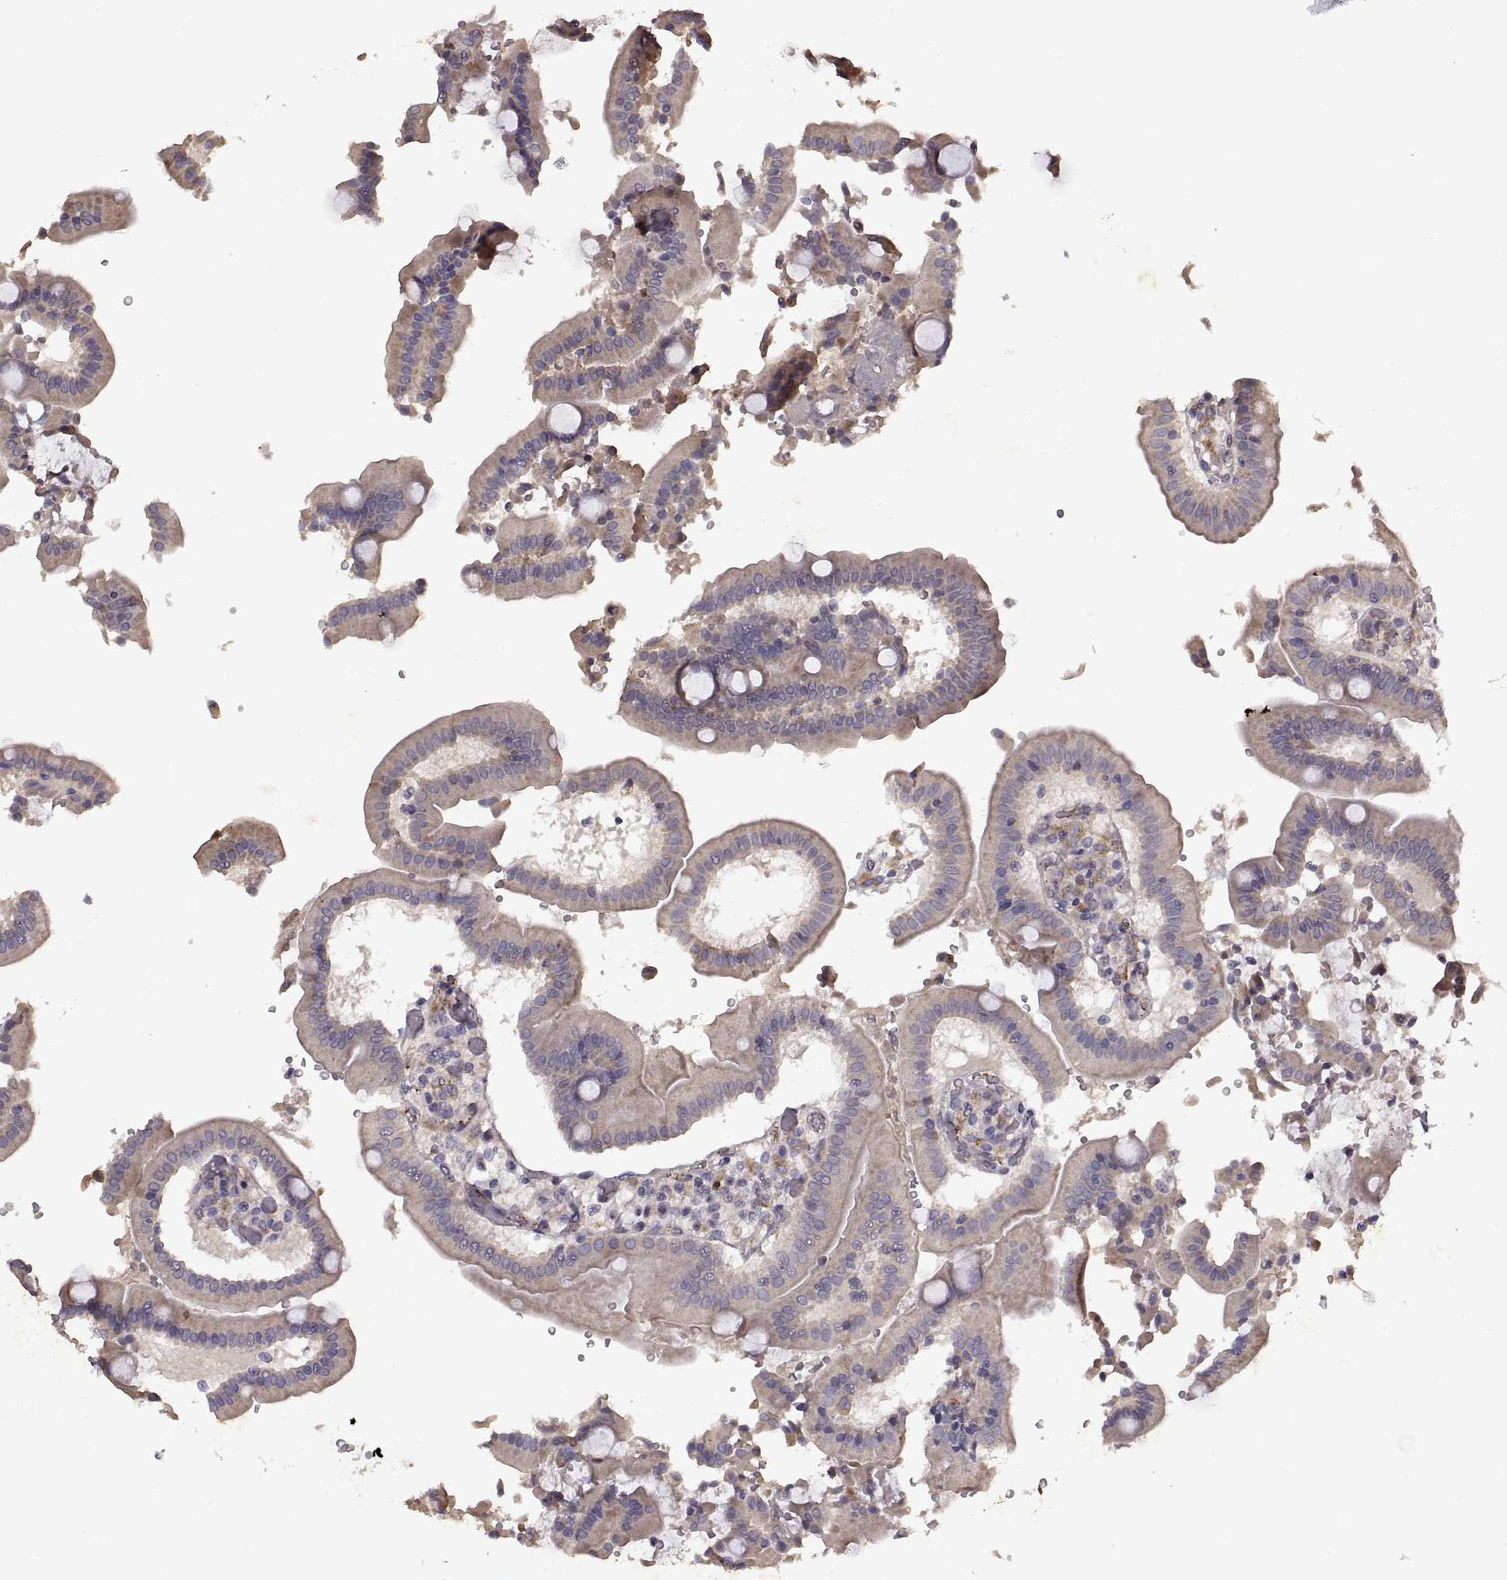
{"staining": {"intensity": "weak", "quantity": "<25%", "location": "cytoplasmic/membranous"}, "tissue": "duodenum", "cell_type": "Glandular cells", "image_type": "normal", "snomed": [{"axis": "morphology", "description": "Normal tissue, NOS"}, {"axis": "topography", "description": "Duodenum"}], "caption": "Human duodenum stained for a protein using IHC shows no staining in glandular cells.", "gene": "DEFB136", "patient": {"sex": "female", "age": 62}}